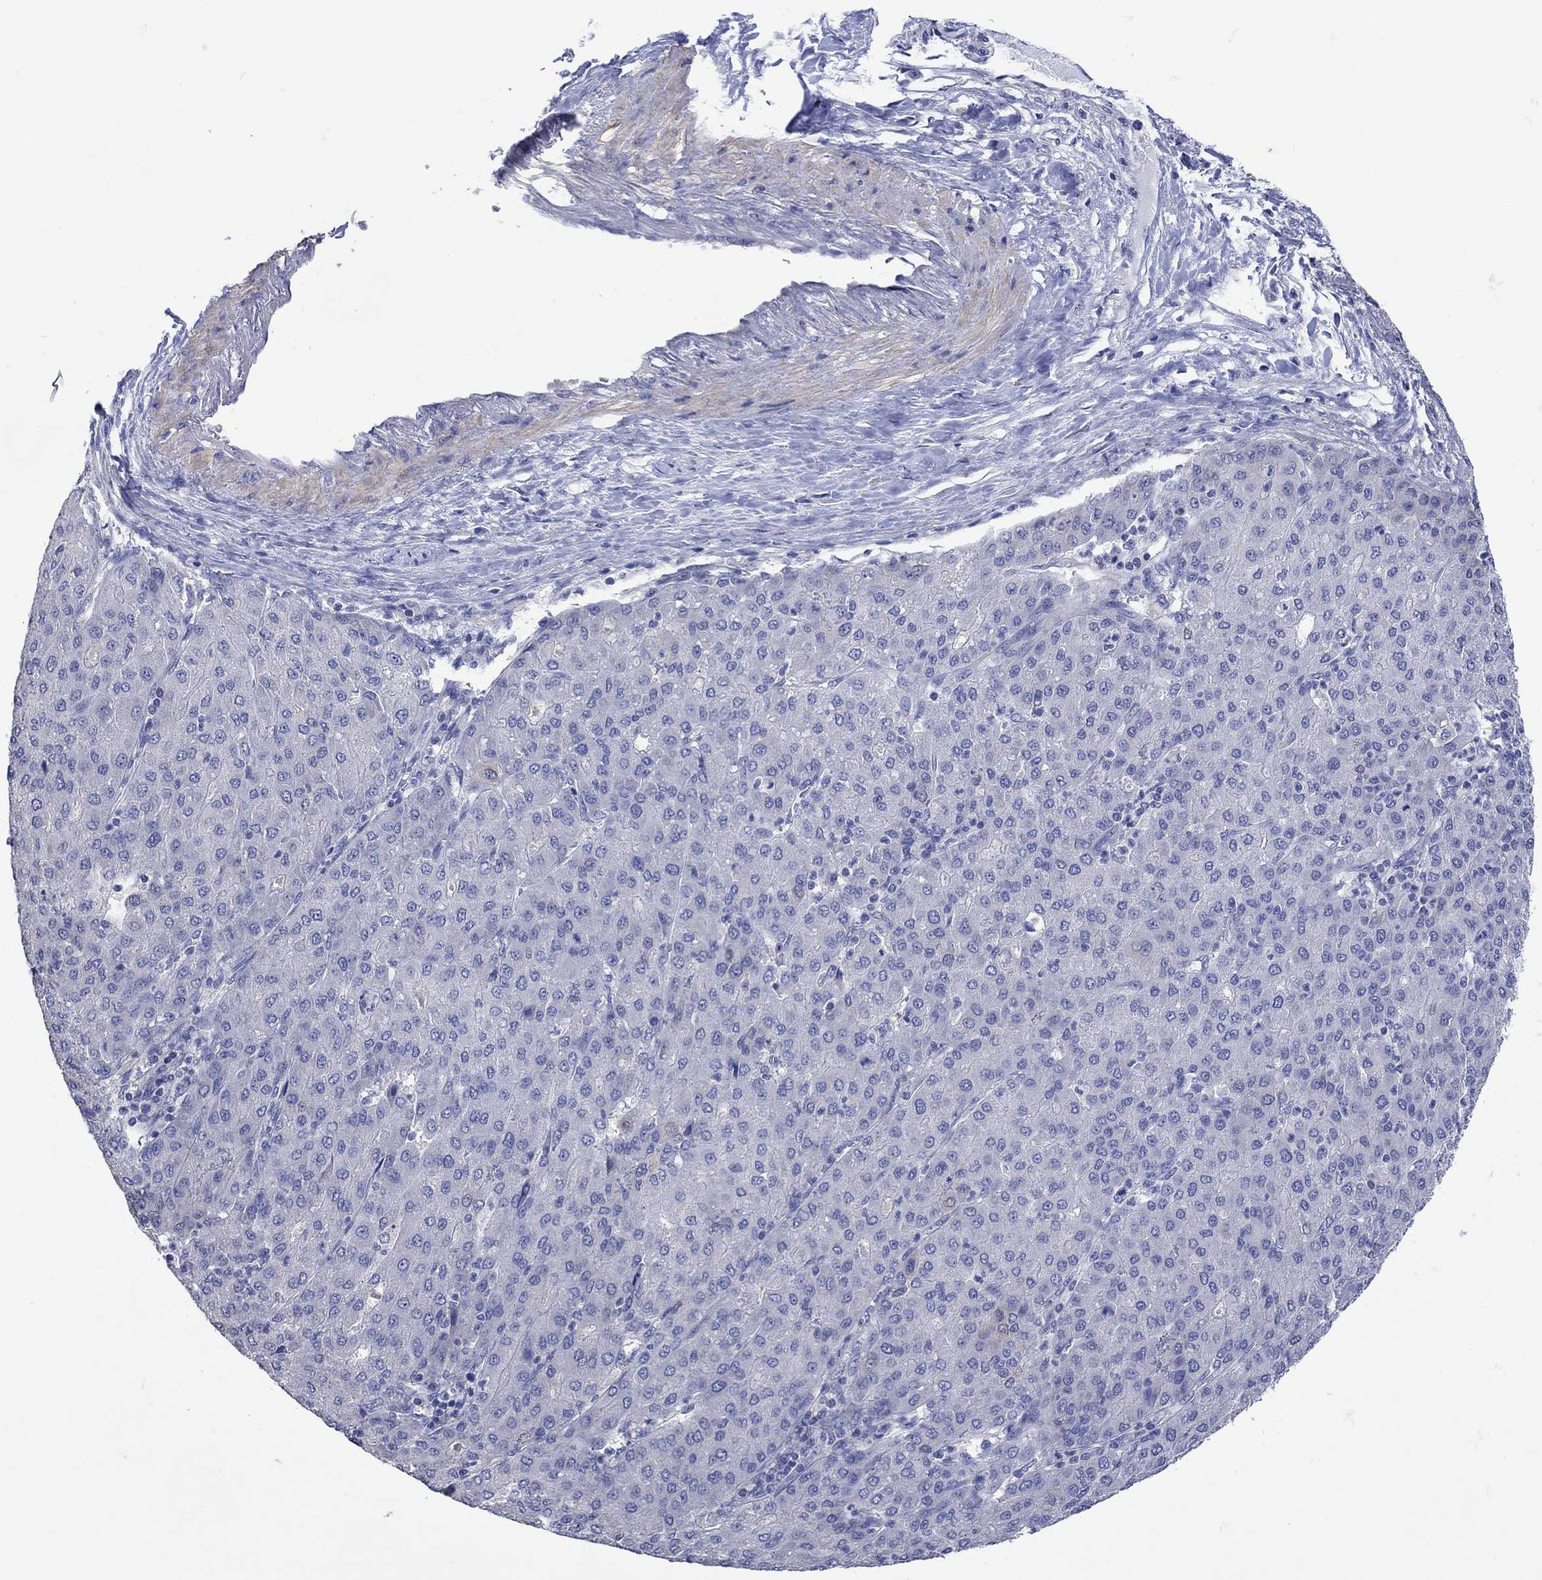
{"staining": {"intensity": "negative", "quantity": "none", "location": "none"}, "tissue": "liver cancer", "cell_type": "Tumor cells", "image_type": "cancer", "snomed": [{"axis": "morphology", "description": "Carcinoma, Hepatocellular, NOS"}, {"axis": "topography", "description": "Liver"}], "caption": "Liver cancer was stained to show a protein in brown. There is no significant expression in tumor cells. (DAB IHC, high magnification).", "gene": "MSI1", "patient": {"sex": "male", "age": 65}}